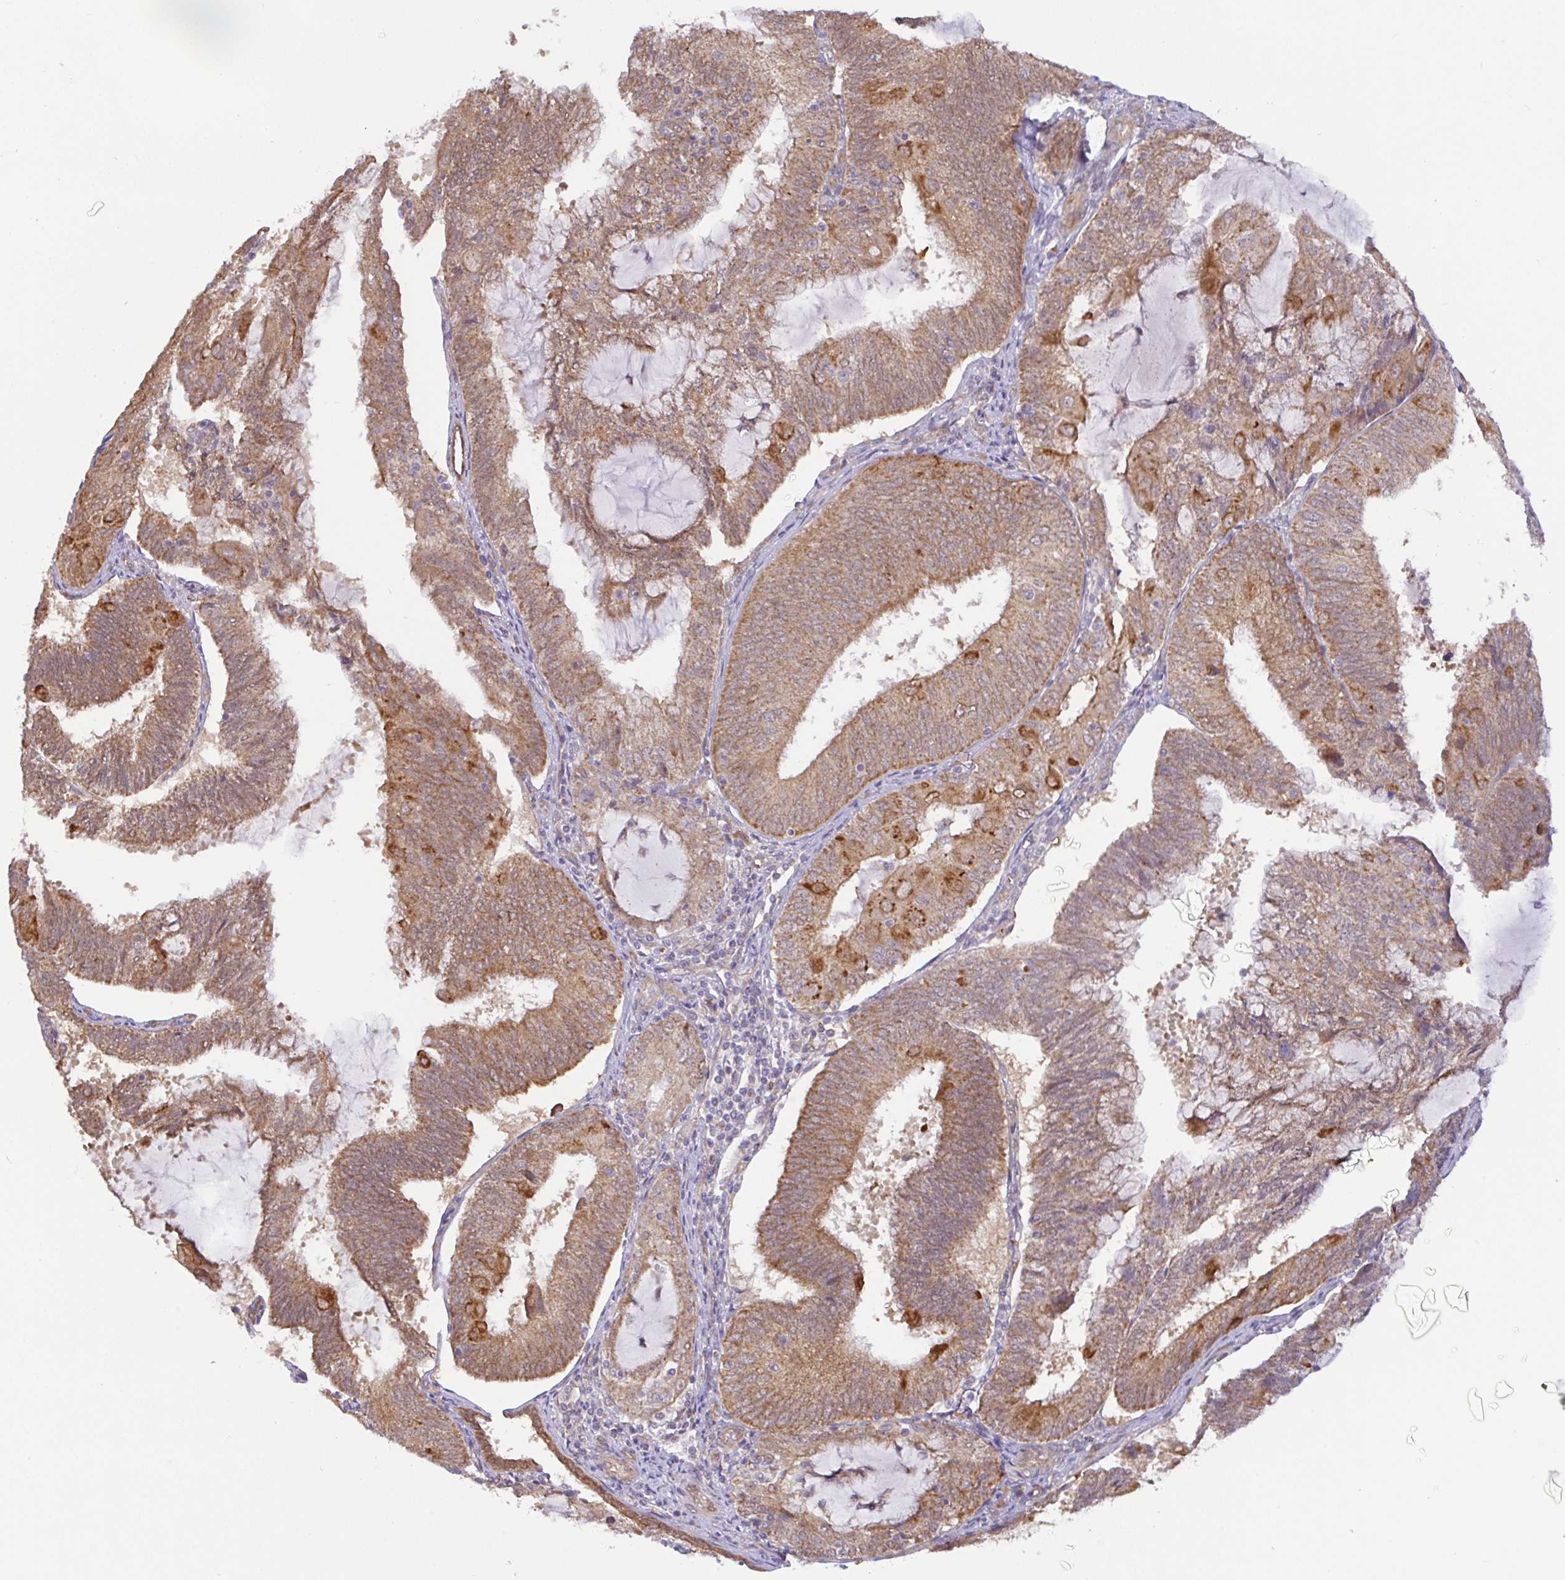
{"staining": {"intensity": "moderate", "quantity": ">75%", "location": "cytoplasmic/membranous"}, "tissue": "endometrial cancer", "cell_type": "Tumor cells", "image_type": "cancer", "snomed": [{"axis": "morphology", "description": "Adenocarcinoma, NOS"}, {"axis": "topography", "description": "Endometrium"}], "caption": "The immunohistochemical stain shows moderate cytoplasmic/membranous staining in tumor cells of endometrial cancer (adenocarcinoma) tissue.", "gene": "DLEU7", "patient": {"sex": "female", "age": 81}}